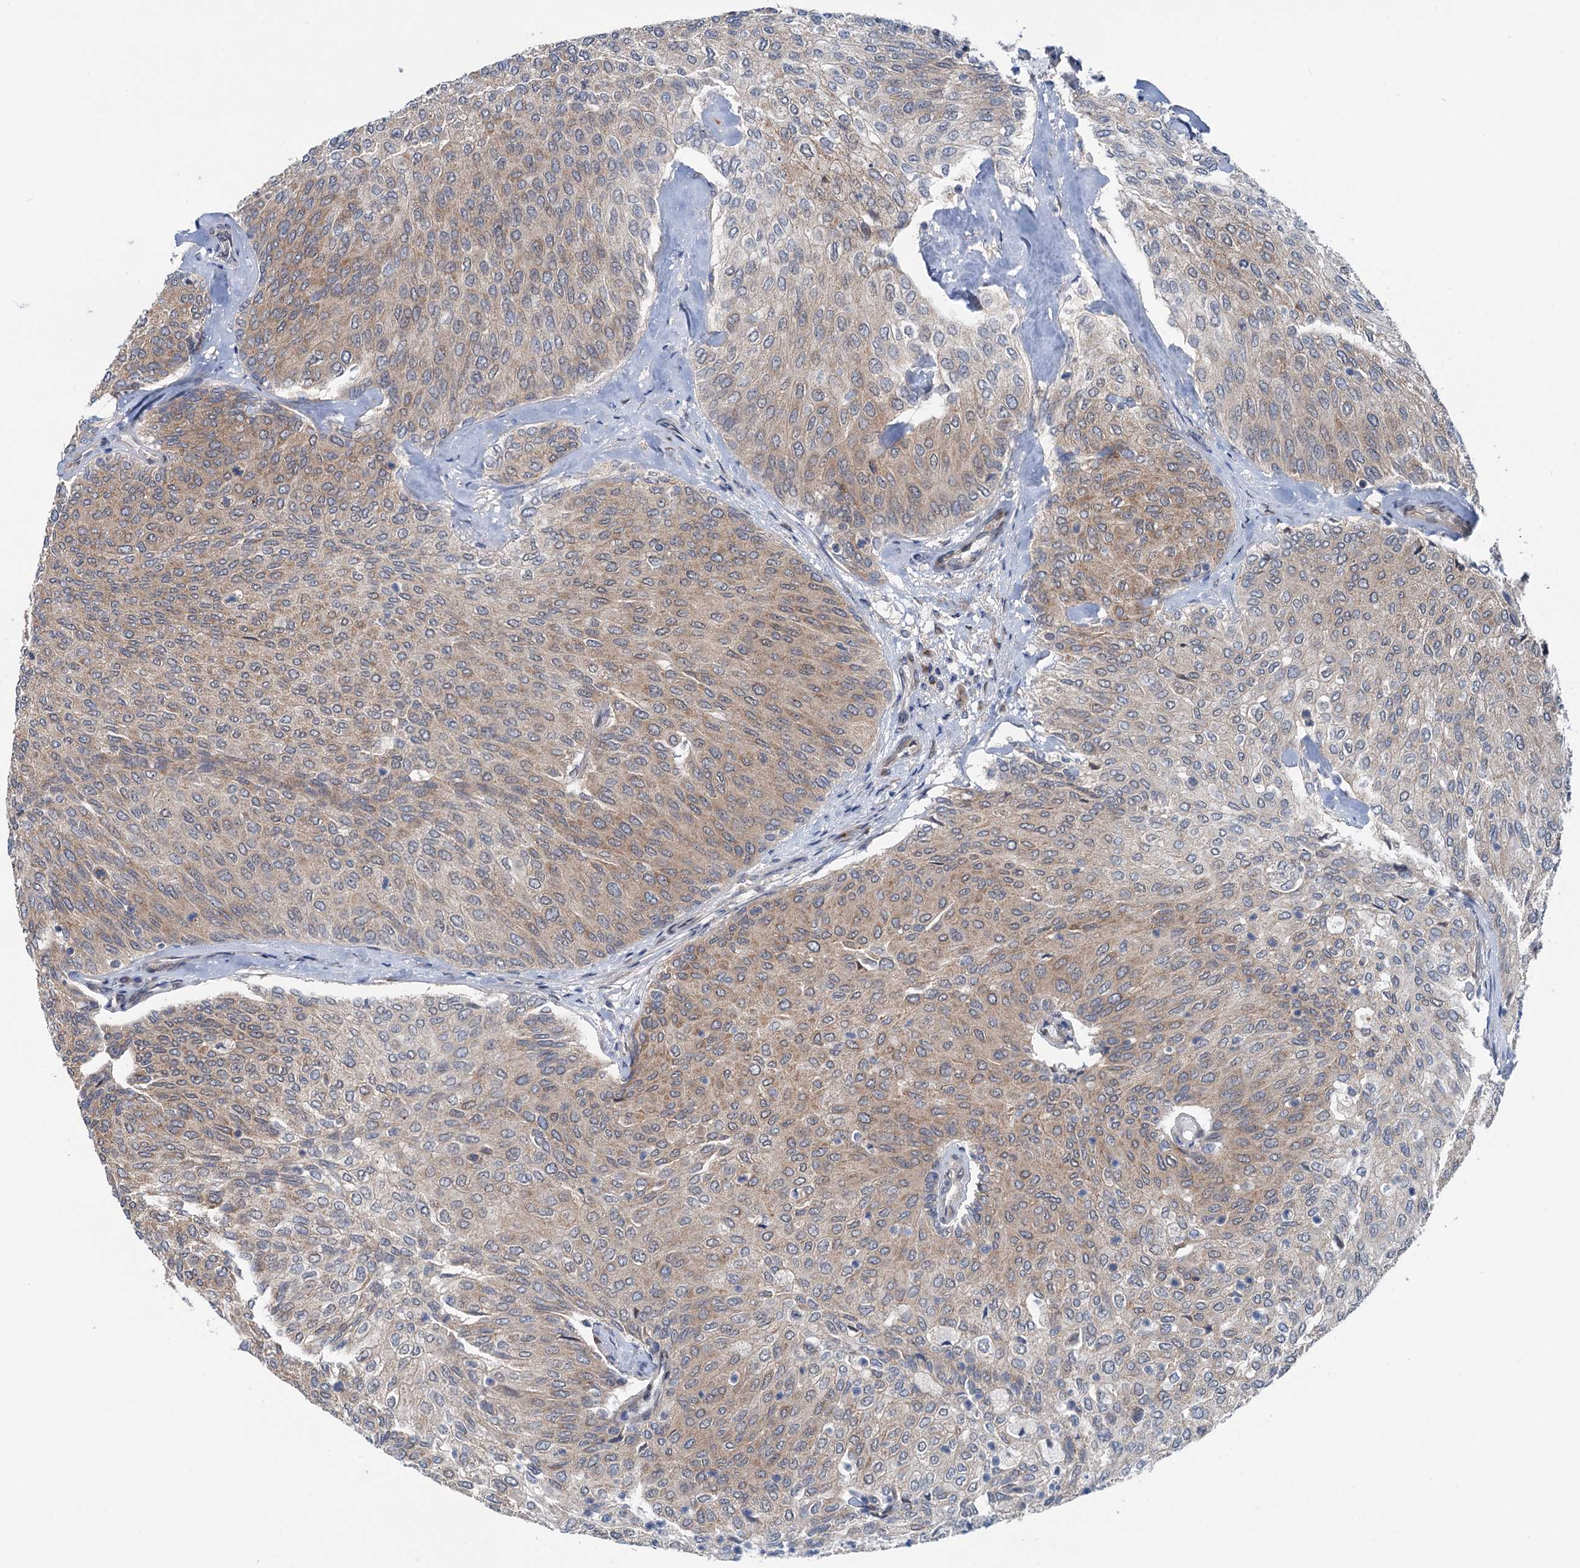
{"staining": {"intensity": "moderate", "quantity": "25%-75%", "location": "cytoplasmic/membranous"}, "tissue": "urothelial cancer", "cell_type": "Tumor cells", "image_type": "cancer", "snomed": [{"axis": "morphology", "description": "Urothelial carcinoma, Low grade"}, {"axis": "topography", "description": "Urinary bladder"}], "caption": "Immunohistochemical staining of urothelial carcinoma (low-grade) displays medium levels of moderate cytoplasmic/membranous expression in about 25%-75% of tumor cells. (Brightfield microscopy of DAB IHC at high magnification).", "gene": "DYNC2I2", "patient": {"sex": "female", "age": 79}}